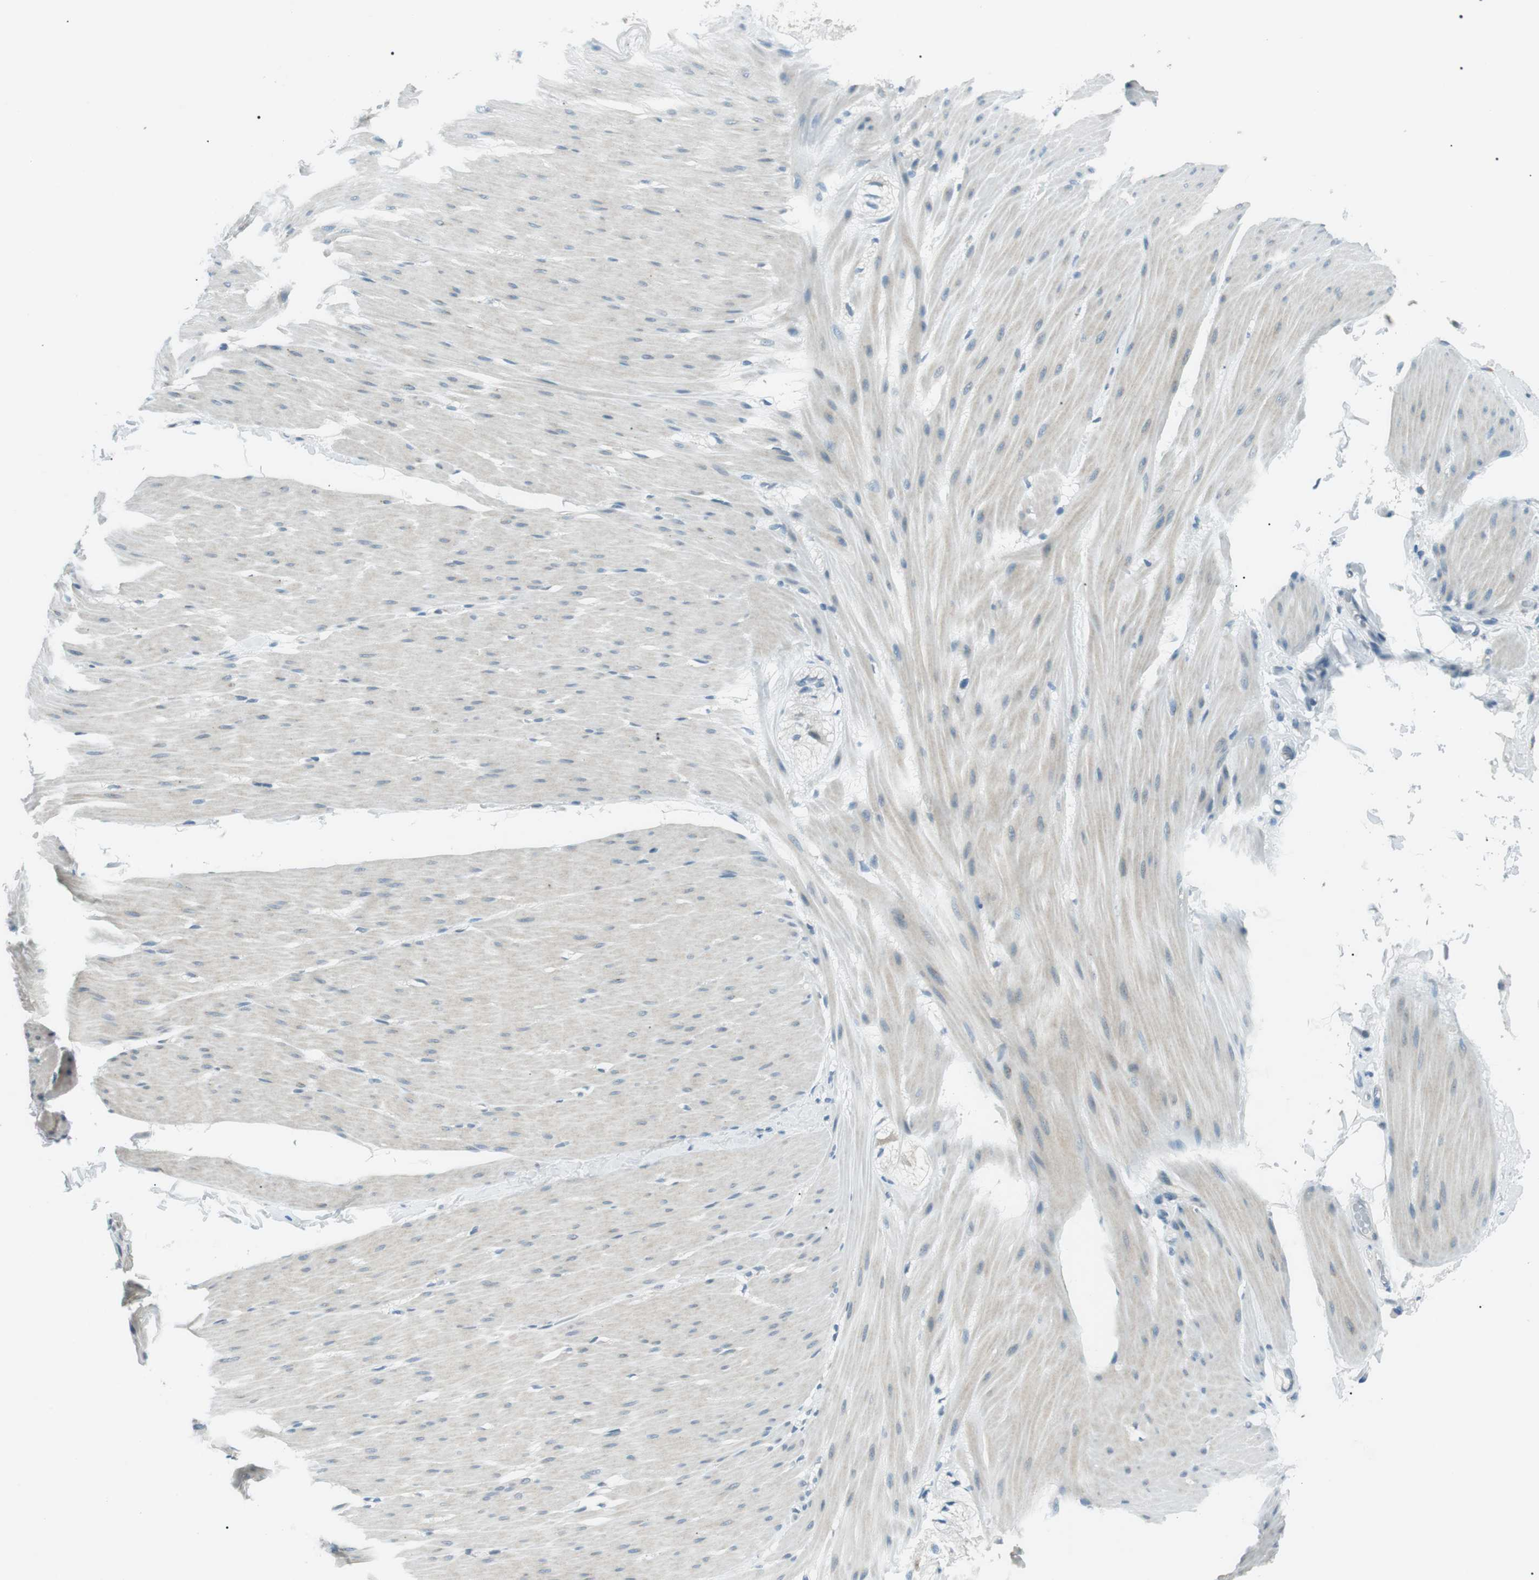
{"staining": {"intensity": "negative", "quantity": "none", "location": "none"}, "tissue": "smooth muscle", "cell_type": "Smooth muscle cells", "image_type": "normal", "snomed": [{"axis": "morphology", "description": "Normal tissue, NOS"}, {"axis": "topography", "description": "Smooth muscle"}, {"axis": "topography", "description": "Colon"}], "caption": "Photomicrograph shows no significant protein expression in smooth muscle cells of unremarkable smooth muscle.", "gene": "ENSG00000289724", "patient": {"sex": "male", "age": 67}}